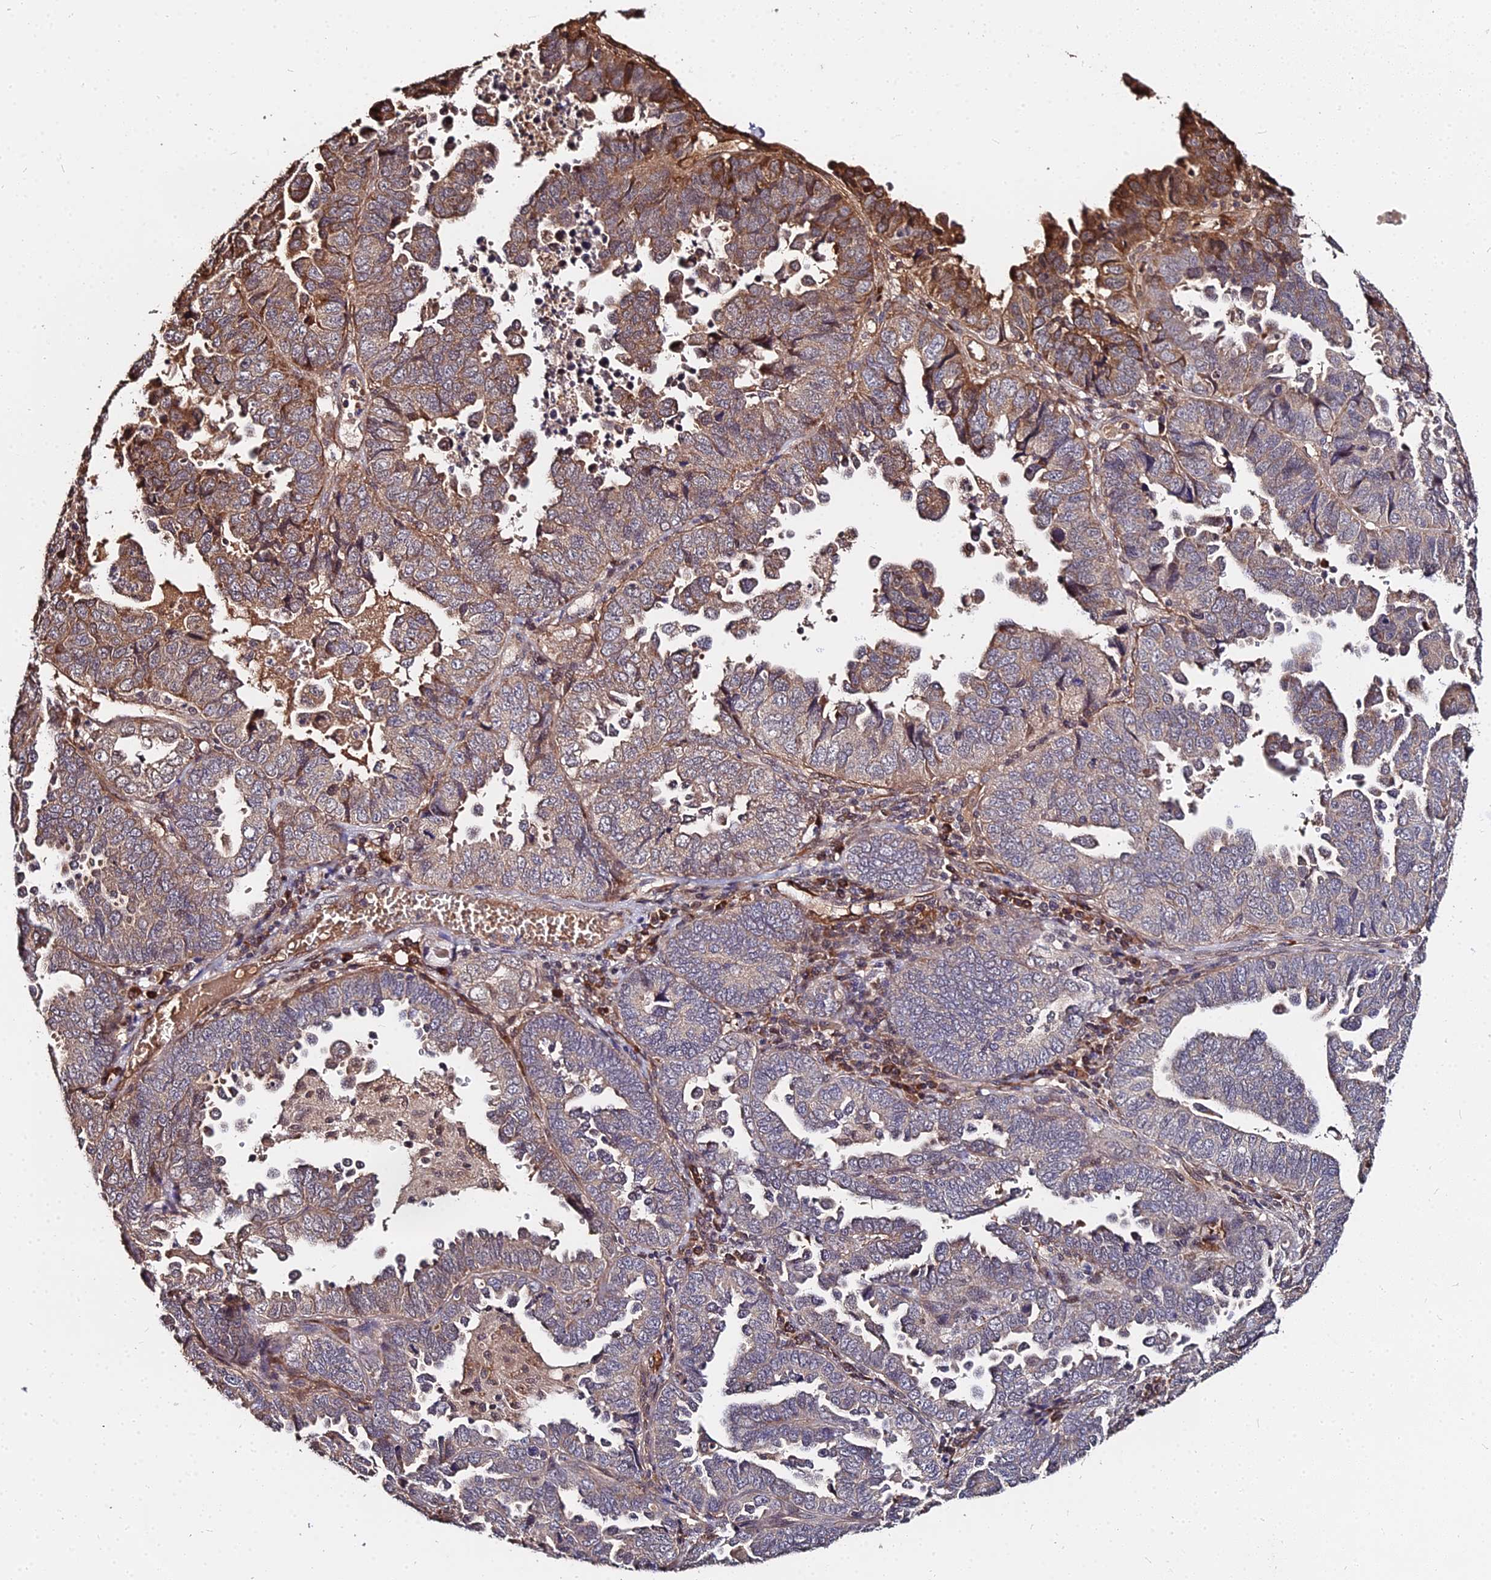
{"staining": {"intensity": "moderate", "quantity": "<25%", "location": "cytoplasmic/membranous"}, "tissue": "endometrial cancer", "cell_type": "Tumor cells", "image_type": "cancer", "snomed": [{"axis": "morphology", "description": "Adenocarcinoma, NOS"}, {"axis": "topography", "description": "Endometrium"}], "caption": "There is low levels of moderate cytoplasmic/membranous positivity in tumor cells of endometrial adenocarcinoma, as demonstrated by immunohistochemical staining (brown color).", "gene": "ZDBF2", "patient": {"sex": "female", "age": 79}}